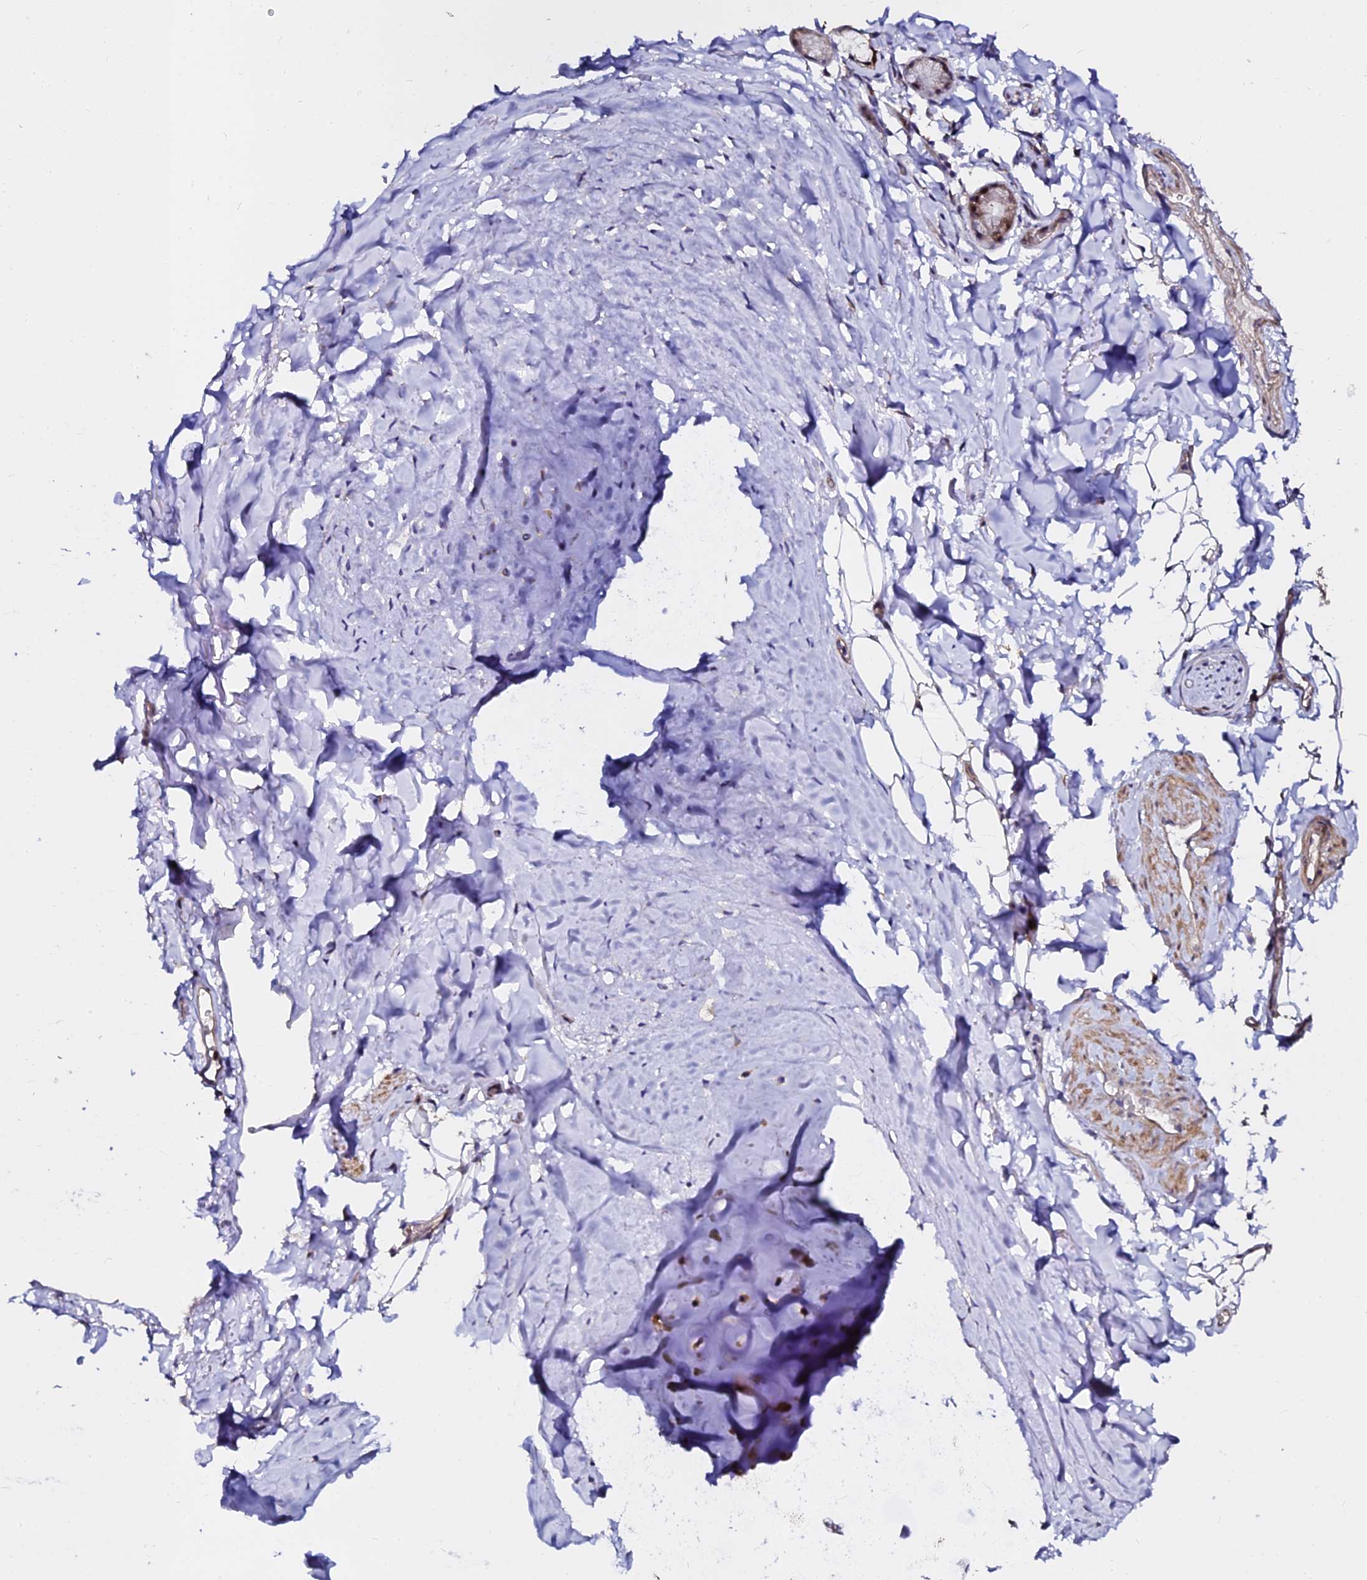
{"staining": {"intensity": "negative", "quantity": "none", "location": "none"}, "tissue": "adipose tissue", "cell_type": "Adipocytes", "image_type": "normal", "snomed": [{"axis": "morphology", "description": "Normal tissue, NOS"}, {"axis": "topography", "description": "Lymph node"}, {"axis": "topography", "description": "Bronchus"}], "caption": "A photomicrograph of human adipose tissue is negative for staining in adipocytes. Brightfield microscopy of immunohistochemistry (IHC) stained with DAB (brown) and hematoxylin (blue), captured at high magnification.", "gene": "GPN3", "patient": {"sex": "male", "age": 63}}